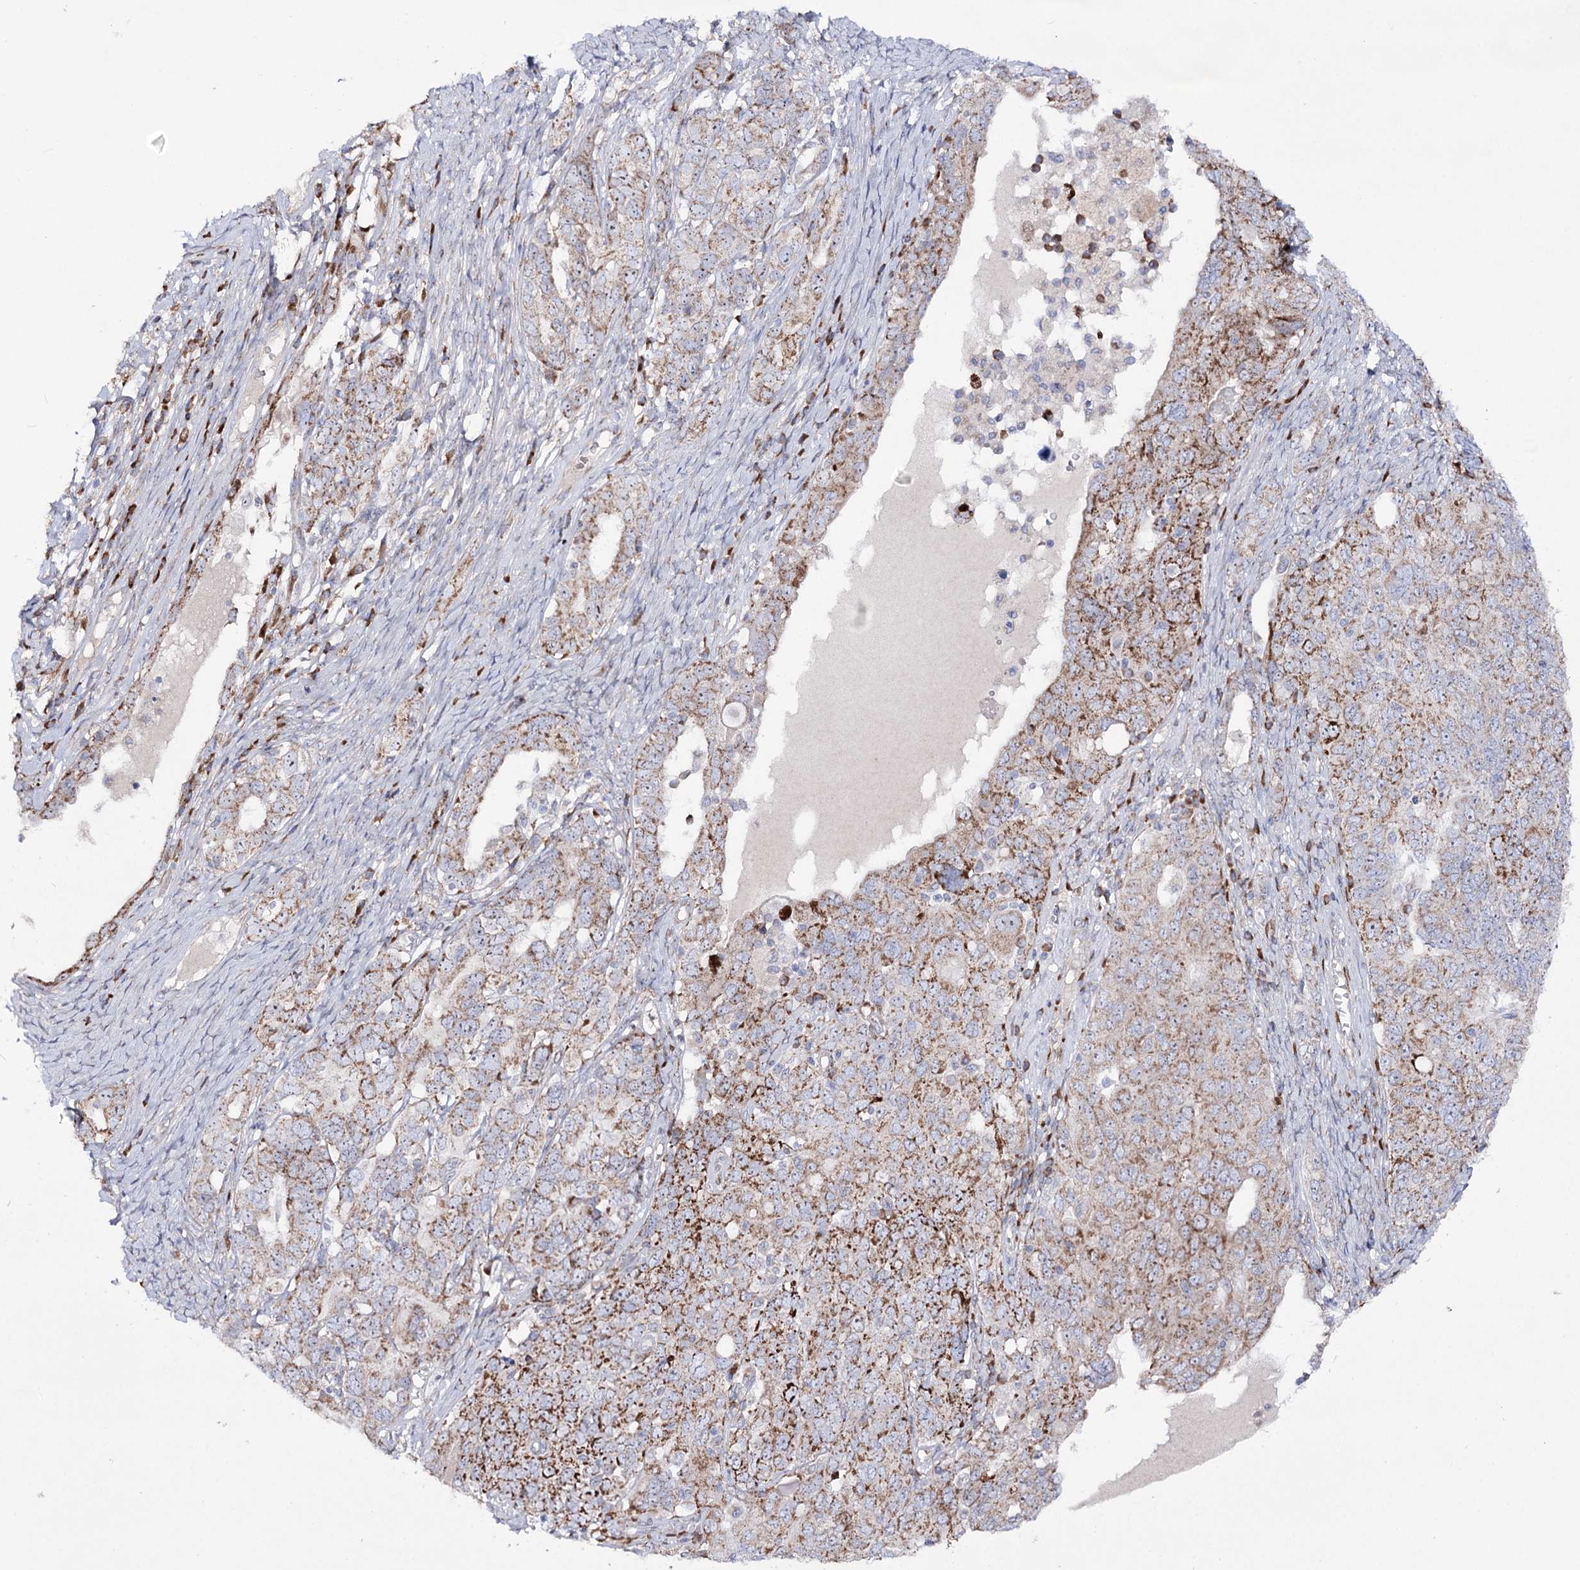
{"staining": {"intensity": "moderate", "quantity": ">75%", "location": "cytoplasmic/membranous"}, "tissue": "ovarian cancer", "cell_type": "Tumor cells", "image_type": "cancer", "snomed": [{"axis": "morphology", "description": "Carcinoma, endometroid"}, {"axis": "topography", "description": "Ovary"}], "caption": "The photomicrograph reveals staining of ovarian endometroid carcinoma, revealing moderate cytoplasmic/membranous protein staining (brown color) within tumor cells. (IHC, brightfield microscopy, high magnification).", "gene": "METTL5", "patient": {"sex": "female", "age": 62}}